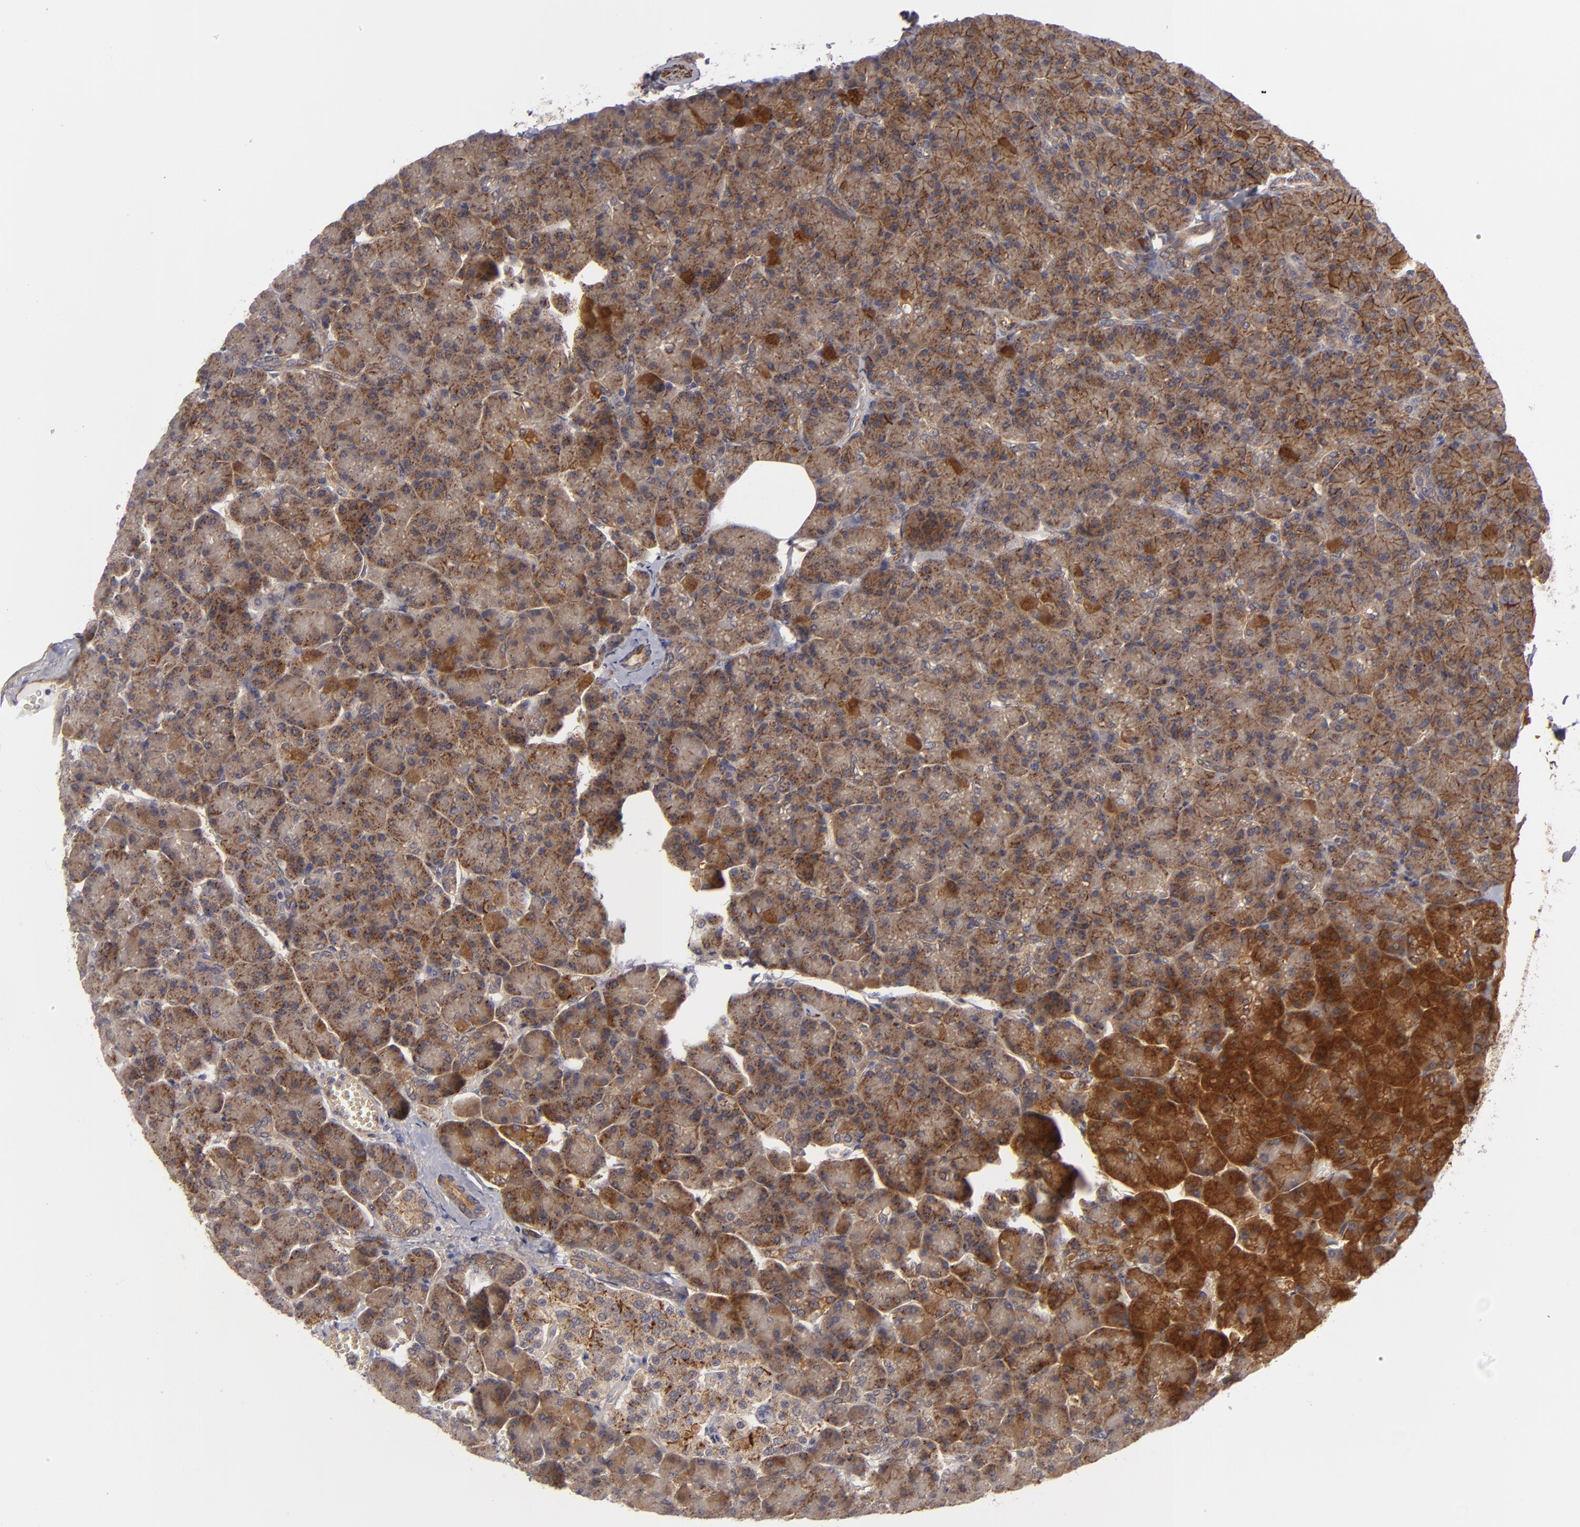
{"staining": {"intensity": "weak", "quantity": ">75%", "location": "cytoplasmic/membranous"}, "tissue": "pancreas", "cell_type": "Exocrine glandular cells", "image_type": "normal", "snomed": [{"axis": "morphology", "description": "Normal tissue, NOS"}, {"axis": "topography", "description": "Pancreas"}], "caption": "An image showing weak cytoplasmic/membranous expression in approximately >75% of exocrine glandular cells in unremarkable pancreas, as visualized by brown immunohistochemical staining.", "gene": "ALCAM", "patient": {"sex": "female", "age": 43}}